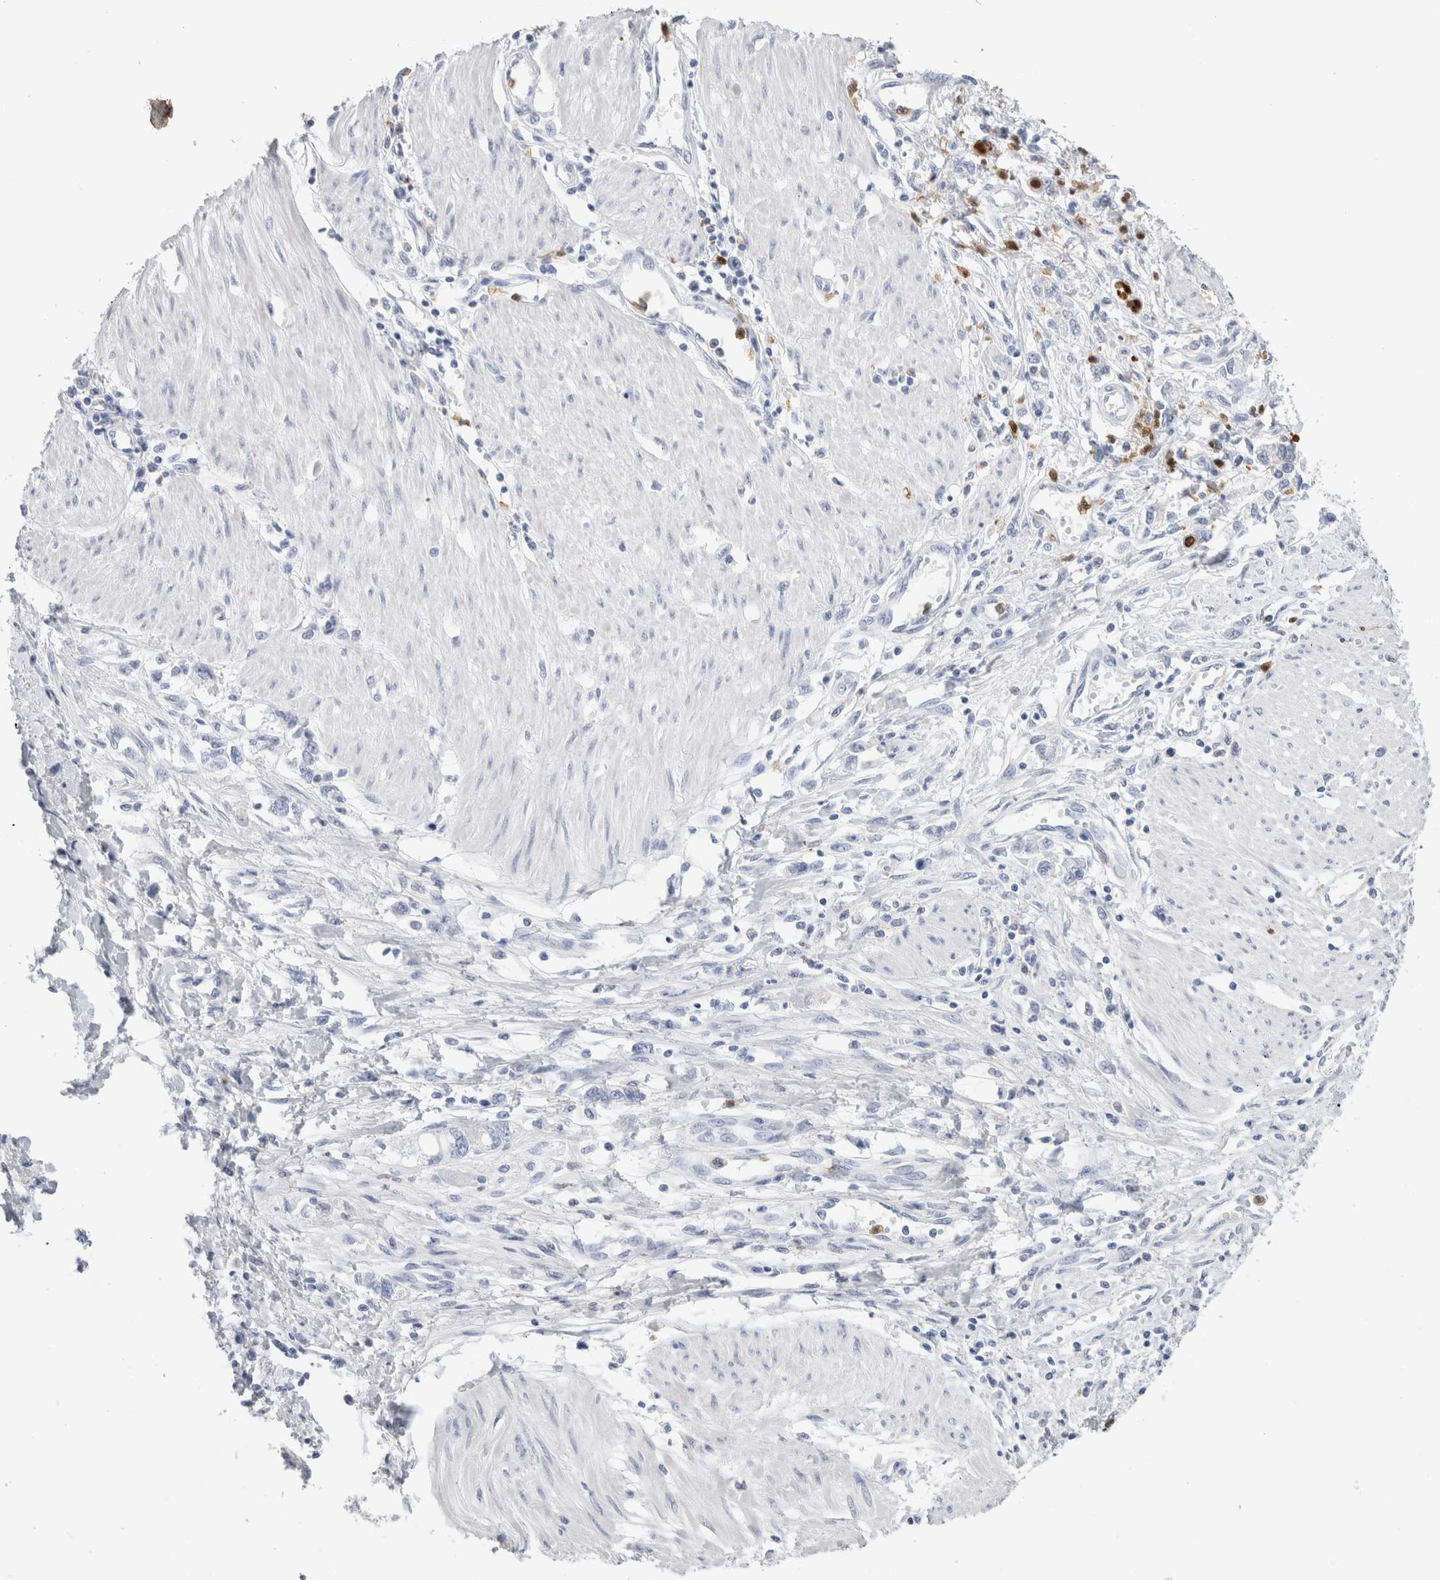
{"staining": {"intensity": "negative", "quantity": "none", "location": "none"}, "tissue": "stomach cancer", "cell_type": "Tumor cells", "image_type": "cancer", "snomed": [{"axis": "morphology", "description": "Adenocarcinoma, NOS"}, {"axis": "topography", "description": "Stomach"}], "caption": "Immunohistochemistry photomicrograph of human stomach cancer stained for a protein (brown), which displays no expression in tumor cells. The staining was performed using DAB to visualize the protein expression in brown, while the nuclei were stained in blue with hematoxylin (Magnification: 20x).", "gene": "SLC10A5", "patient": {"sex": "female", "age": 76}}